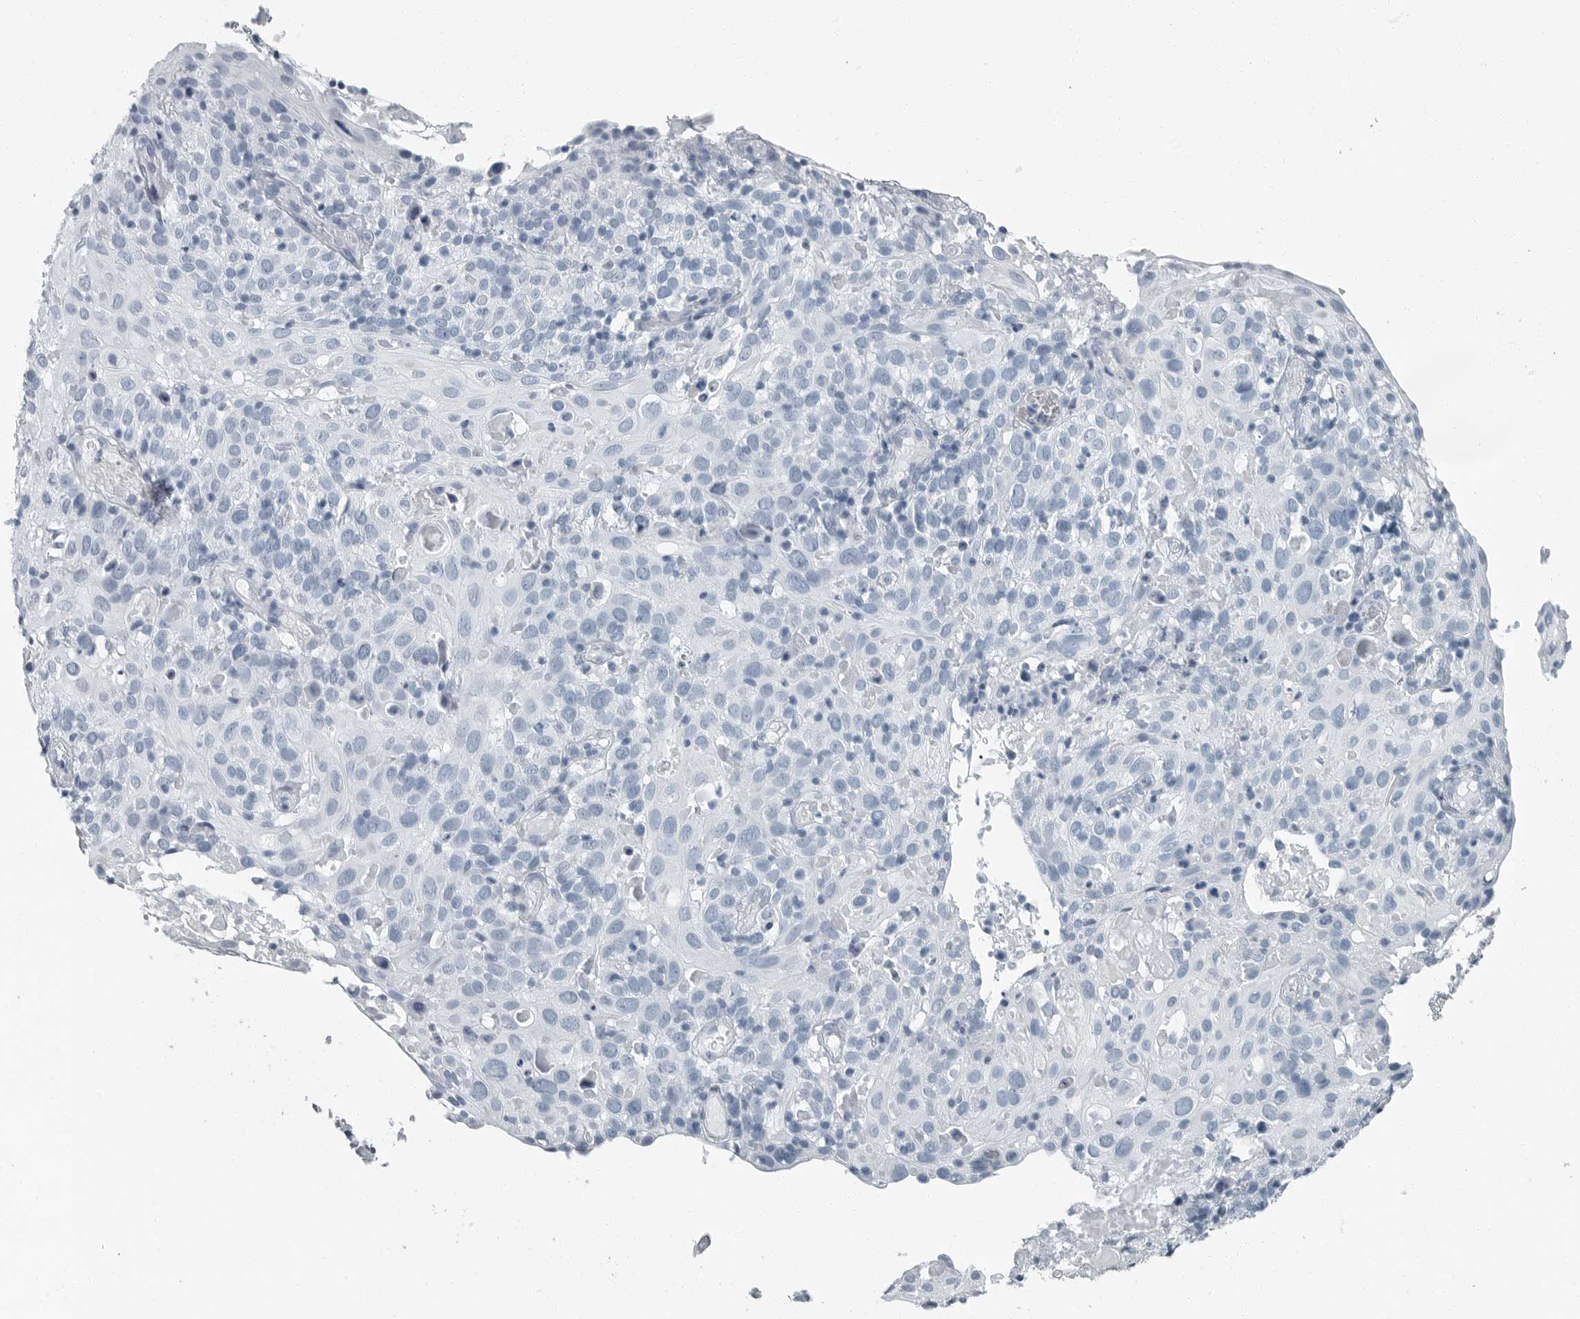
{"staining": {"intensity": "negative", "quantity": "none", "location": "none"}, "tissue": "cervical cancer", "cell_type": "Tumor cells", "image_type": "cancer", "snomed": [{"axis": "morphology", "description": "Squamous cell carcinoma, NOS"}, {"axis": "topography", "description": "Cervix"}], "caption": "Tumor cells show no significant protein positivity in squamous cell carcinoma (cervical). The staining was performed using DAB (3,3'-diaminobenzidine) to visualize the protein expression in brown, while the nuclei were stained in blue with hematoxylin (Magnification: 20x).", "gene": "ZPBP2", "patient": {"sex": "female", "age": 74}}